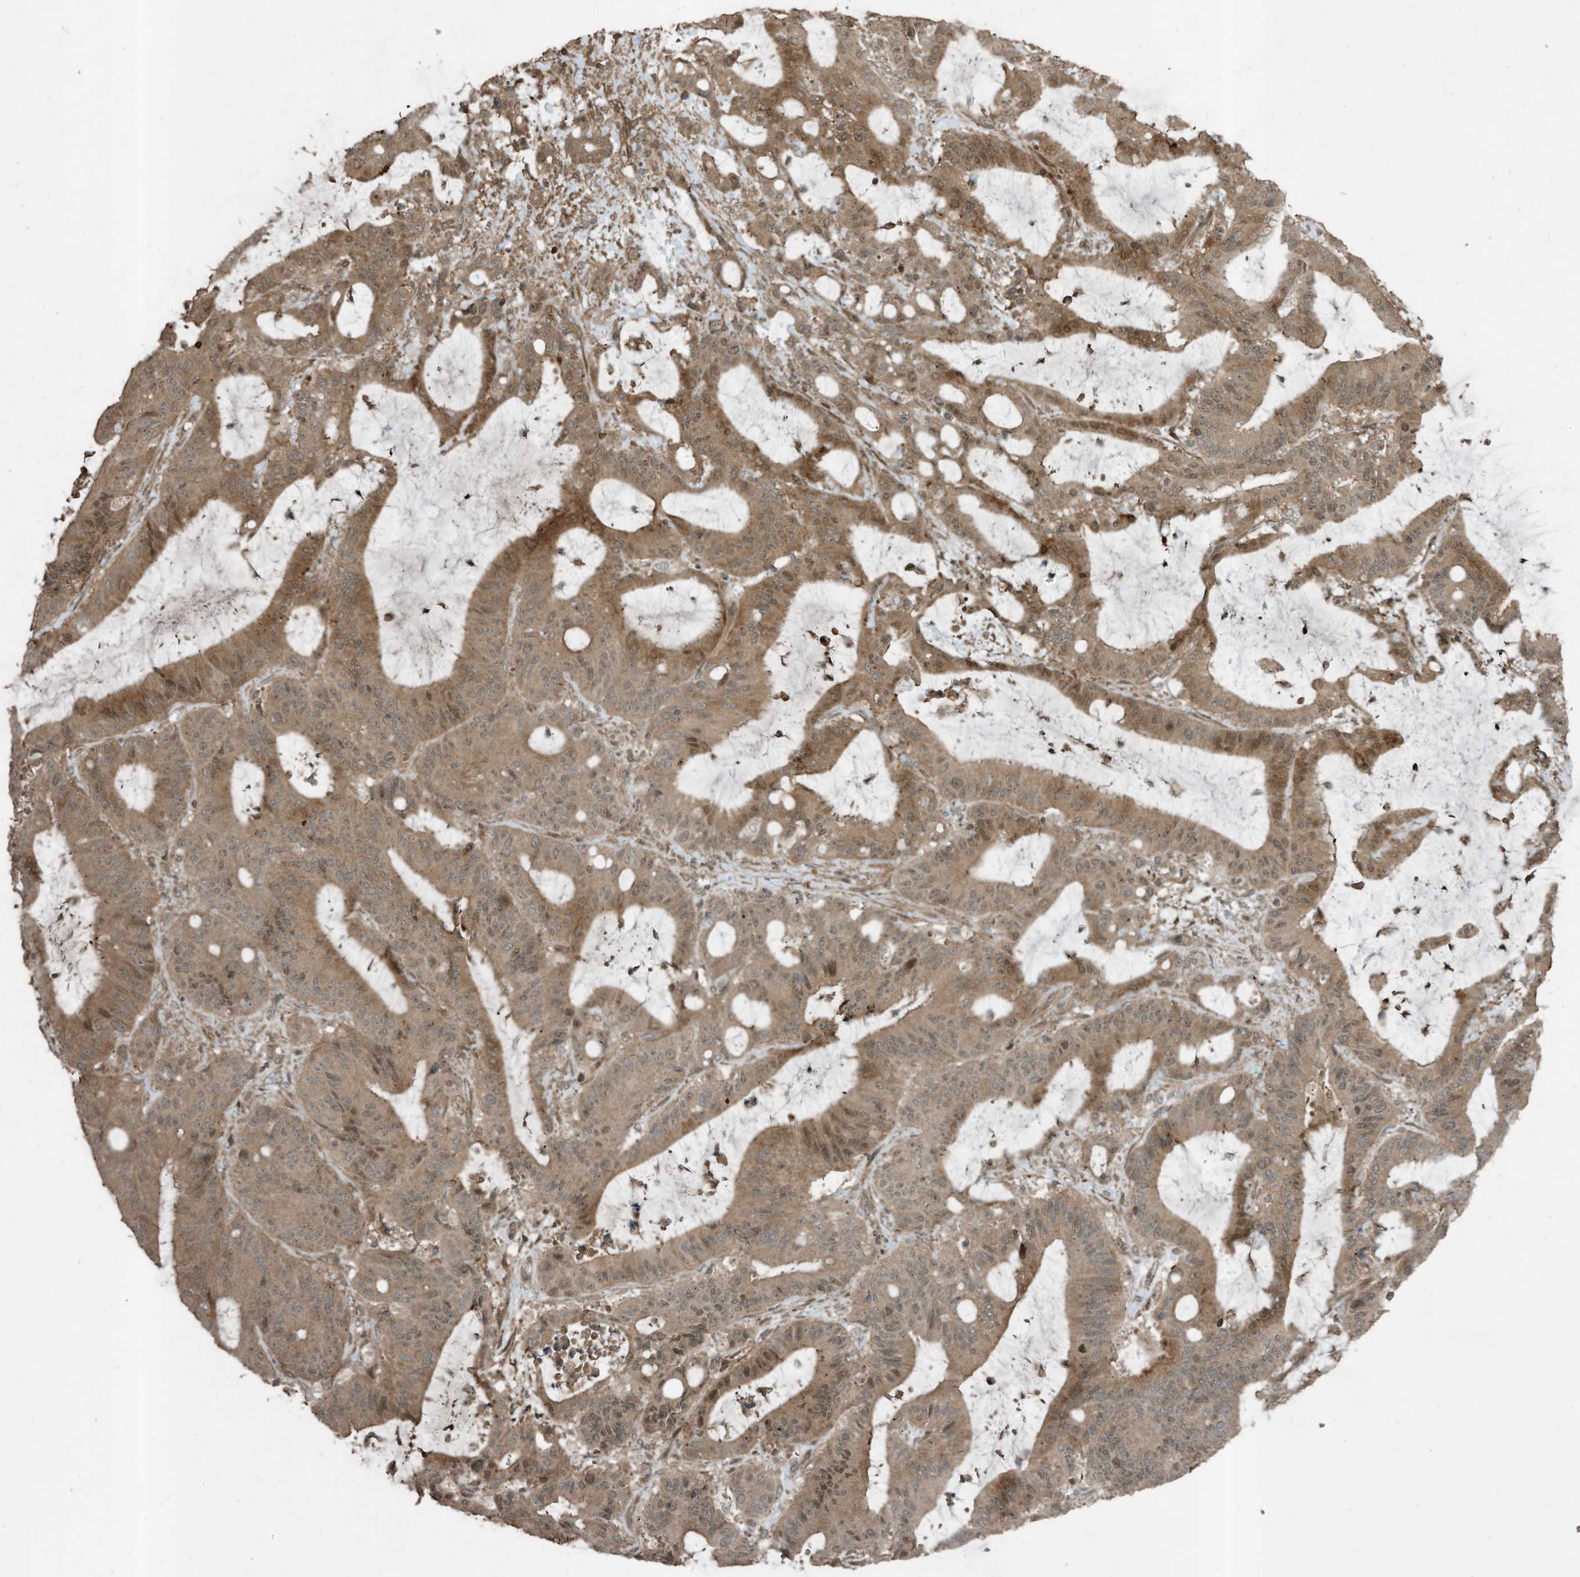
{"staining": {"intensity": "moderate", "quantity": ">75%", "location": "cytoplasmic/membranous"}, "tissue": "liver cancer", "cell_type": "Tumor cells", "image_type": "cancer", "snomed": [{"axis": "morphology", "description": "Normal tissue, NOS"}, {"axis": "morphology", "description": "Cholangiocarcinoma"}, {"axis": "topography", "description": "Liver"}, {"axis": "topography", "description": "Peripheral nerve tissue"}], "caption": "The image shows immunohistochemical staining of liver cancer (cholangiocarcinoma). There is moderate cytoplasmic/membranous expression is seen in approximately >75% of tumor cells.", "gene": "ZNF653", "patient": {"sex": "female", "age": 73}}